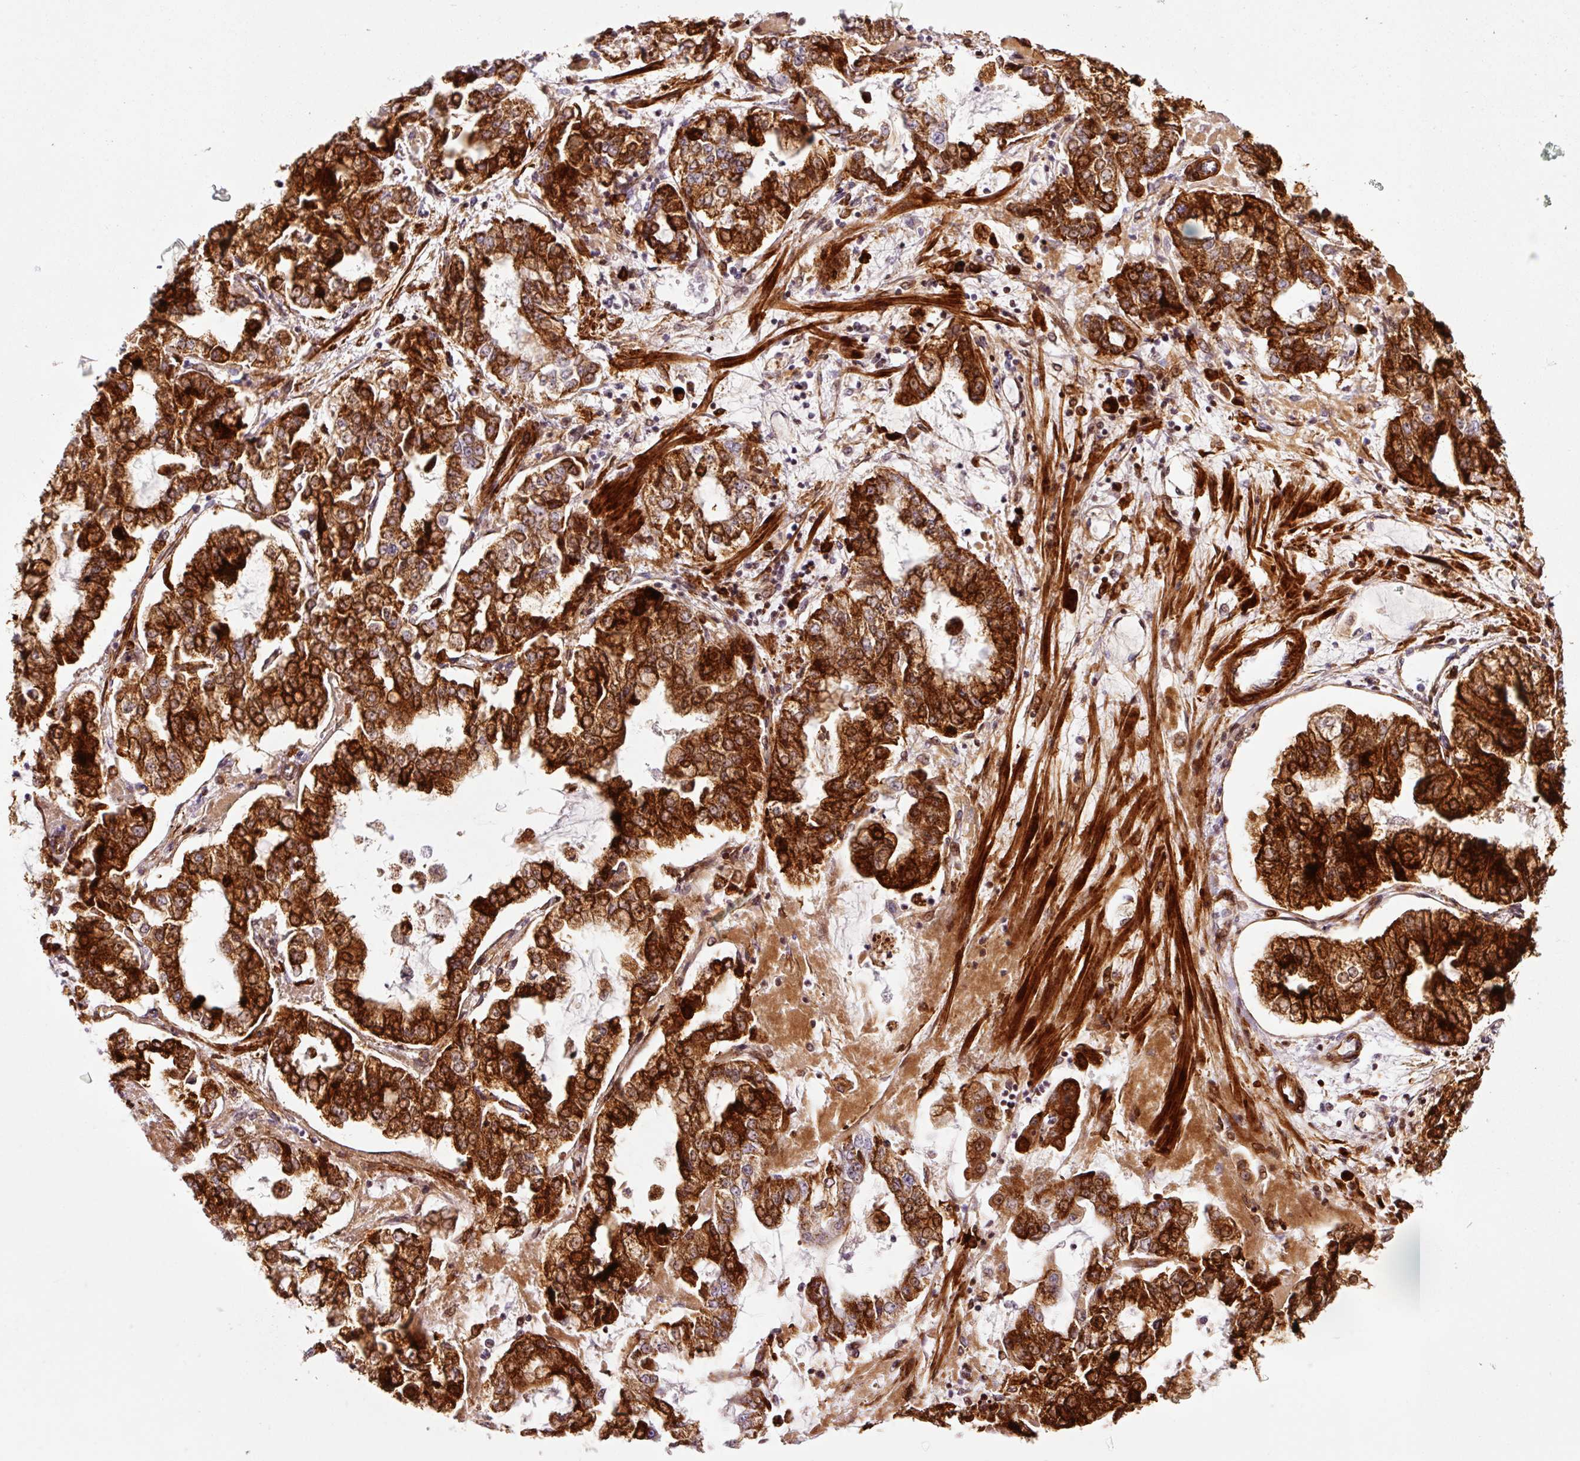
{"staining": {"intensity": "strong", "quantity": ">75%", "location": "cytoplasmic/membranous,nuclear"}, "tissue": "stomach cancer", "cell_type": "Tumor cells", "image_type": "cancer", "snomed": [{"axis": "morphology", "description": "Adenocarcinoma, NOS"}, {"axis": "topography", "description": "Stomach"}], "caption": "The micrograph exhibits a brown stain indicating the presence of a protein in the cytoplasmic/membranous and nuclear of tumor cells in stomach cancer.", "gene": "ANKRD20A1", "patient": {"sex": "male", "age": 76}}